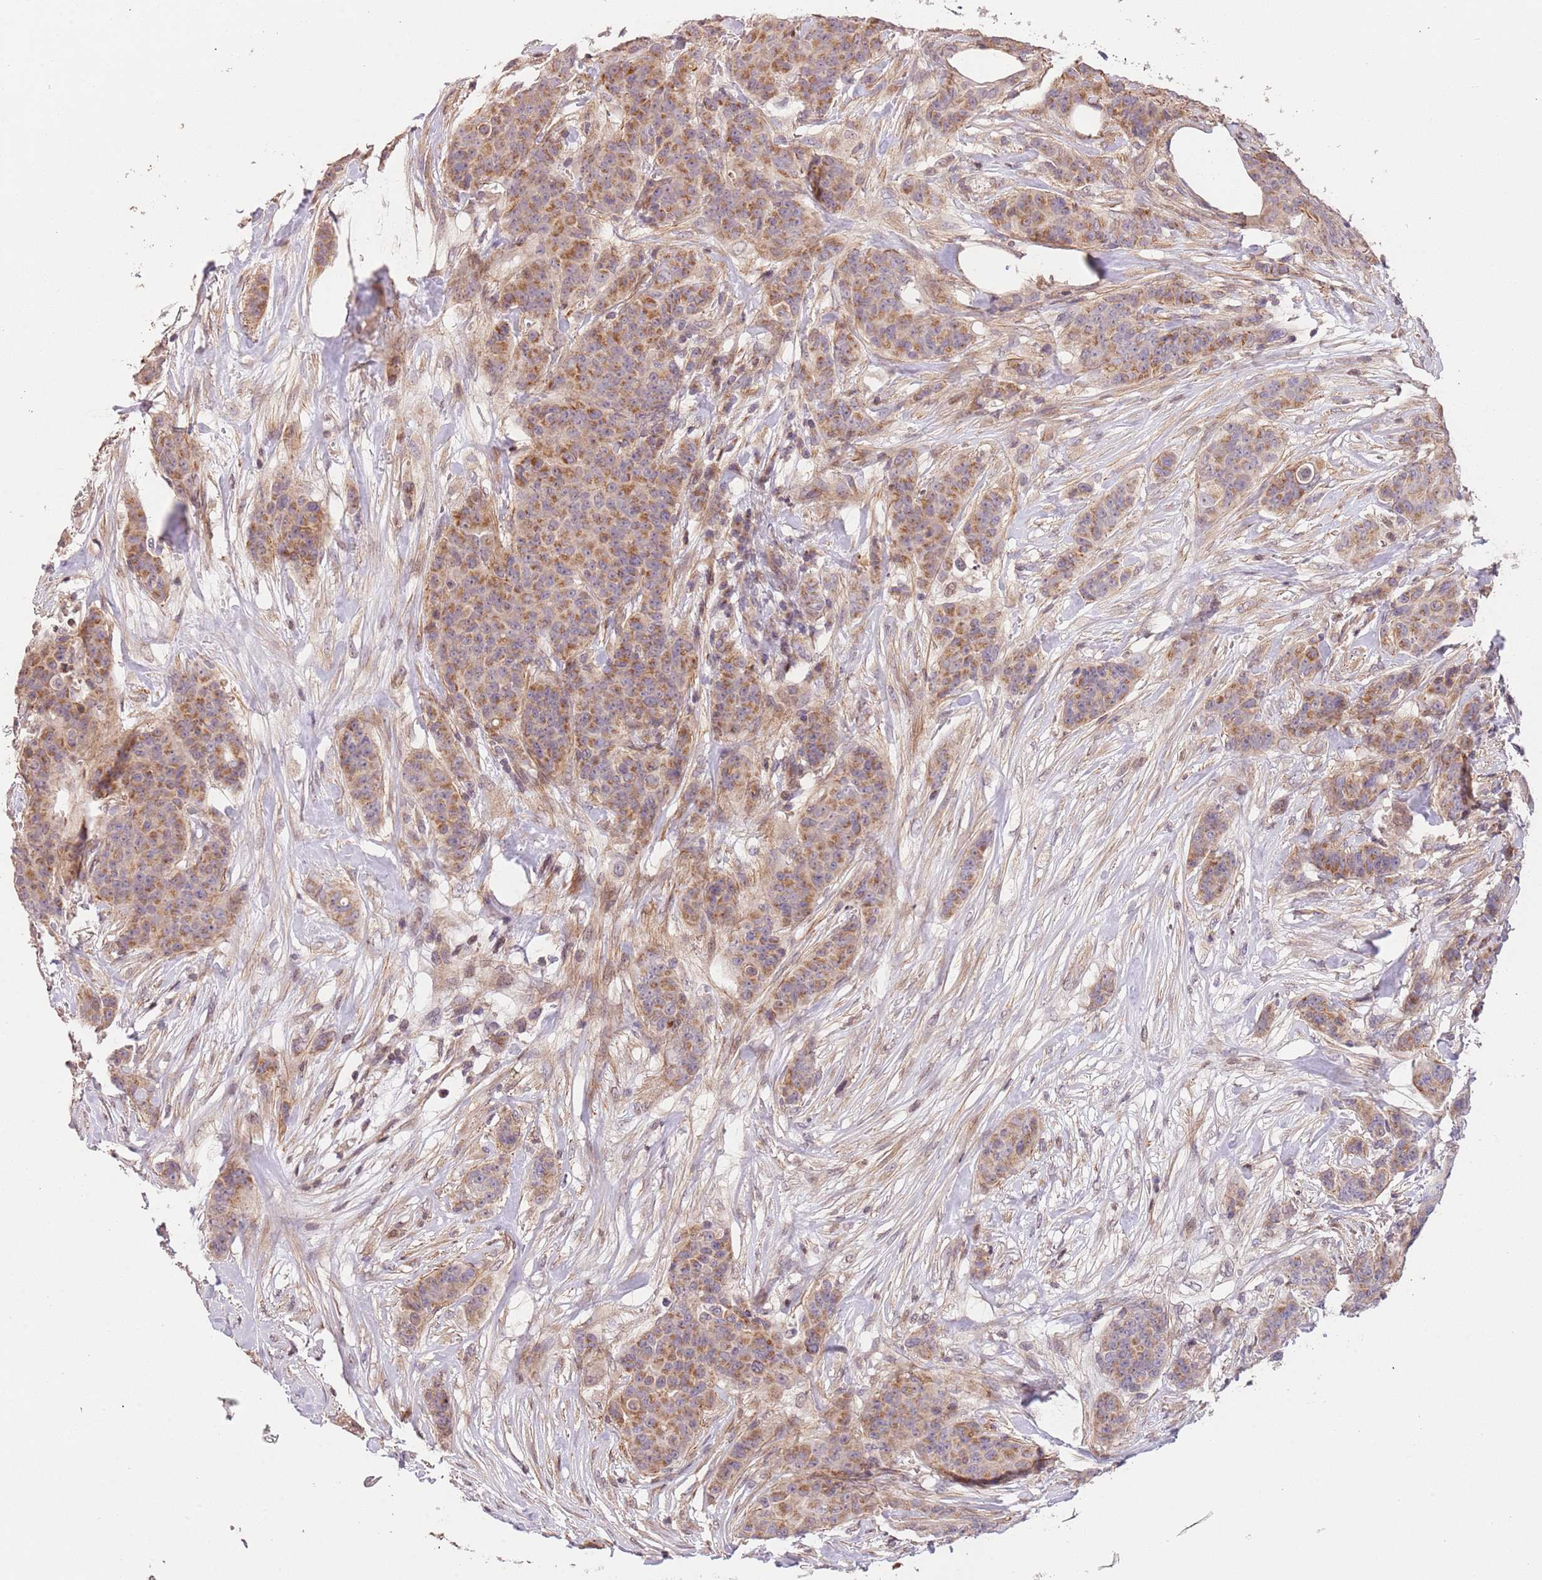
{"staining": {"intensity": "moderate", "quantity": ">75%", "location": "cytoplasmic/membranous"}, "tissue": "breast cancer", "cell_type": "Tumor cells", "image_type": "cancer", "snomed": [{"axis": "morphology", "description": "Duct carcinoma"}, {"axis": "topography", "description": "Breast"}], "caption": "Approximately >75% of tumor cells in breast cancer (infiltrating ductal carcinoma) demonstrate moderate cytoplasmic/membranous protein positivity as visualized by brown immunohistochemical staining.", "gene": "SLC16A4", "patient": {"sex": "female", "age": 40}}